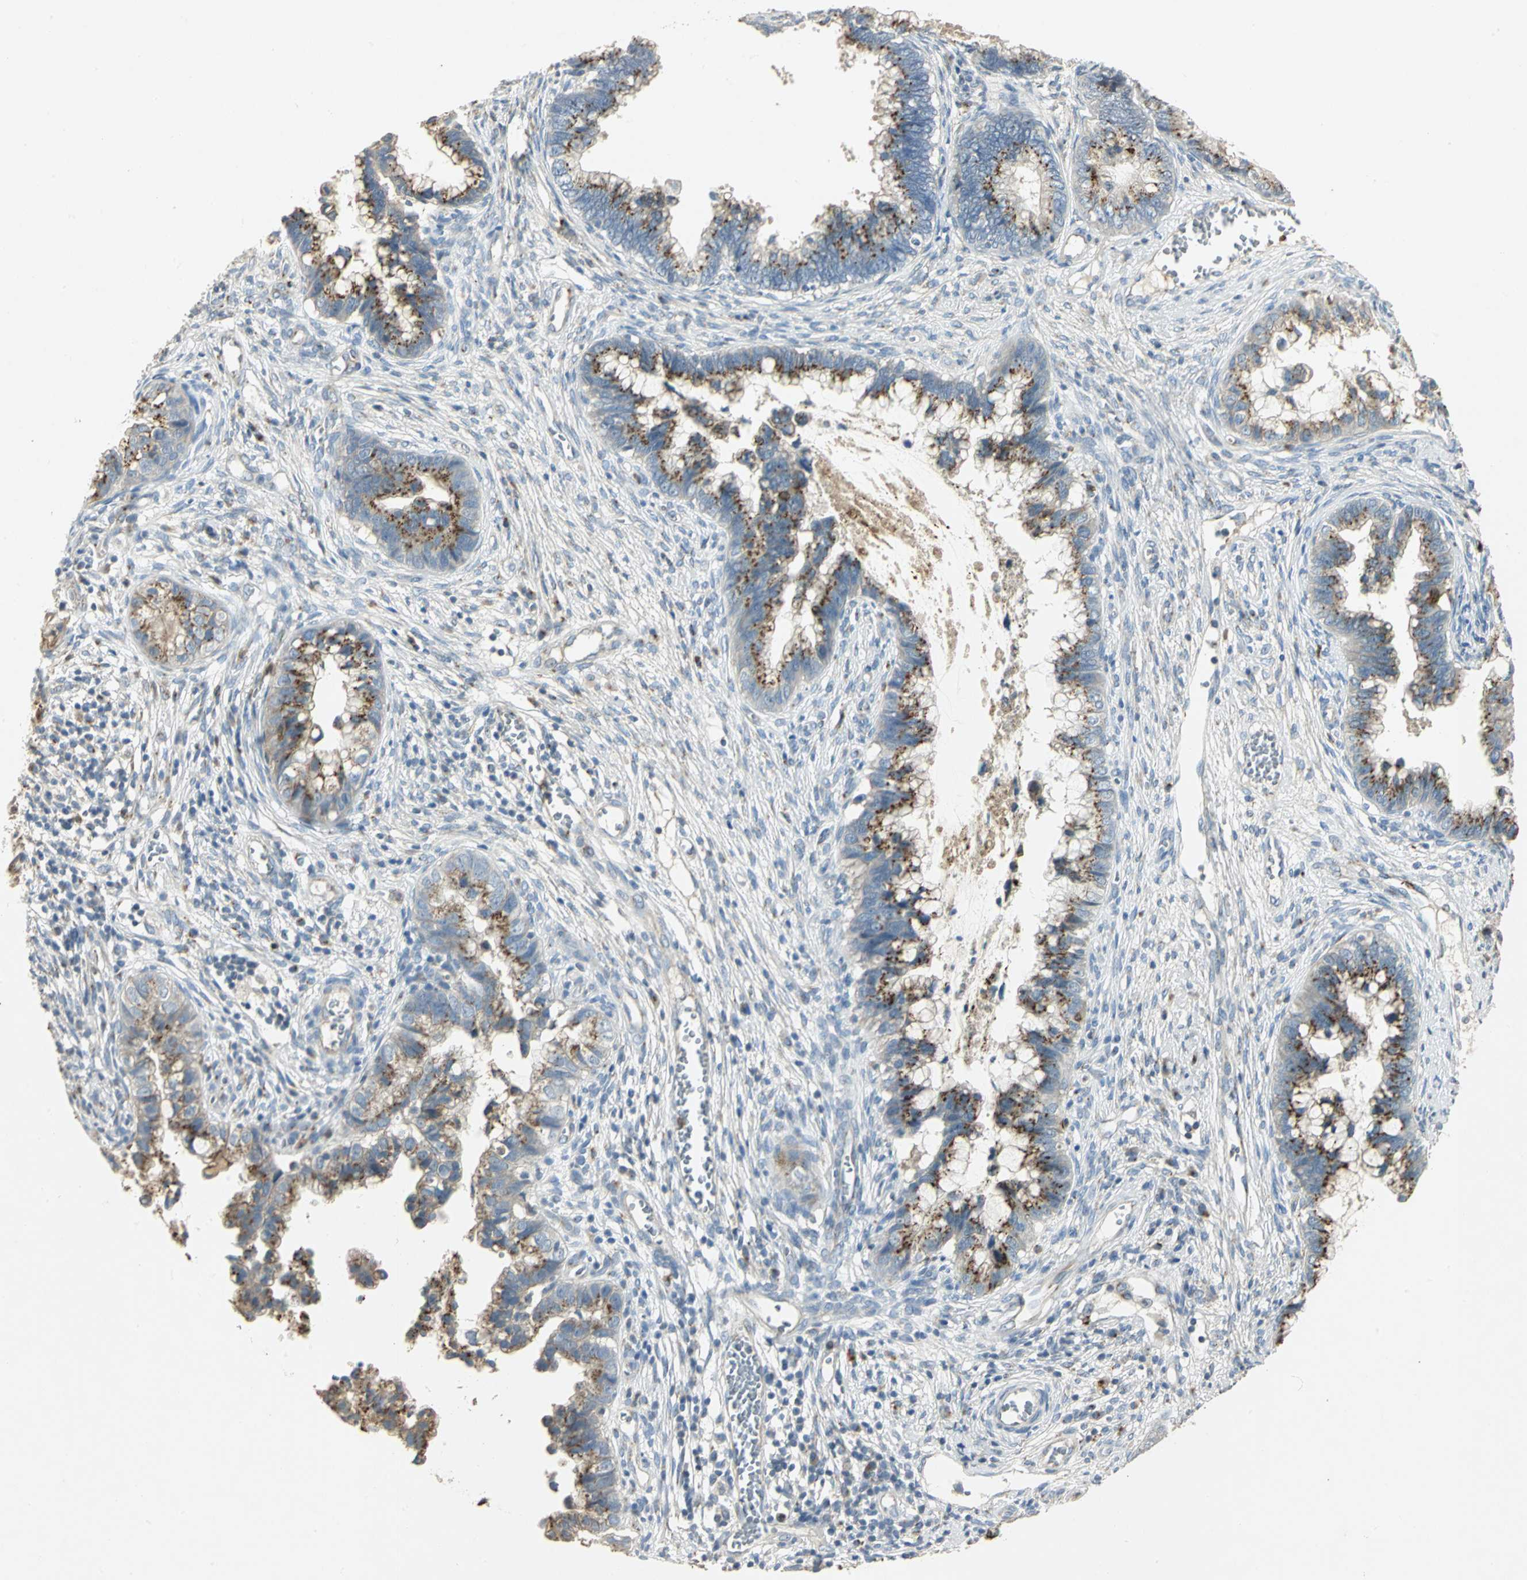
{"staining": {"intensity": "strong", "quantity": ">75%", "location": "cytoplasmic/membranous"}, "tissue": "cervical cancer", "cell_type": "Tumor cells", "image_type": "cancer", "snomed": [{"axis": "morphology", "description": "Adenocarcinoma, NOS"}, {"axis": "topography", "description": "Cervix"}], "caption": "High-magnification brightfield microscopy of adenocarcinoma (cervical) stained with DAB (3,3'-diaminobenzidine) (brown) and counterstained with hematoxylin (blue). tumor cells exhibit strong cytoplasmic/membranous staining is appreciated in about>75% of cells. (IHC, brightfield microscopy, high magnification).", "gene": "TM9SF2", "patient": {"sex": "female", "age": 44}}